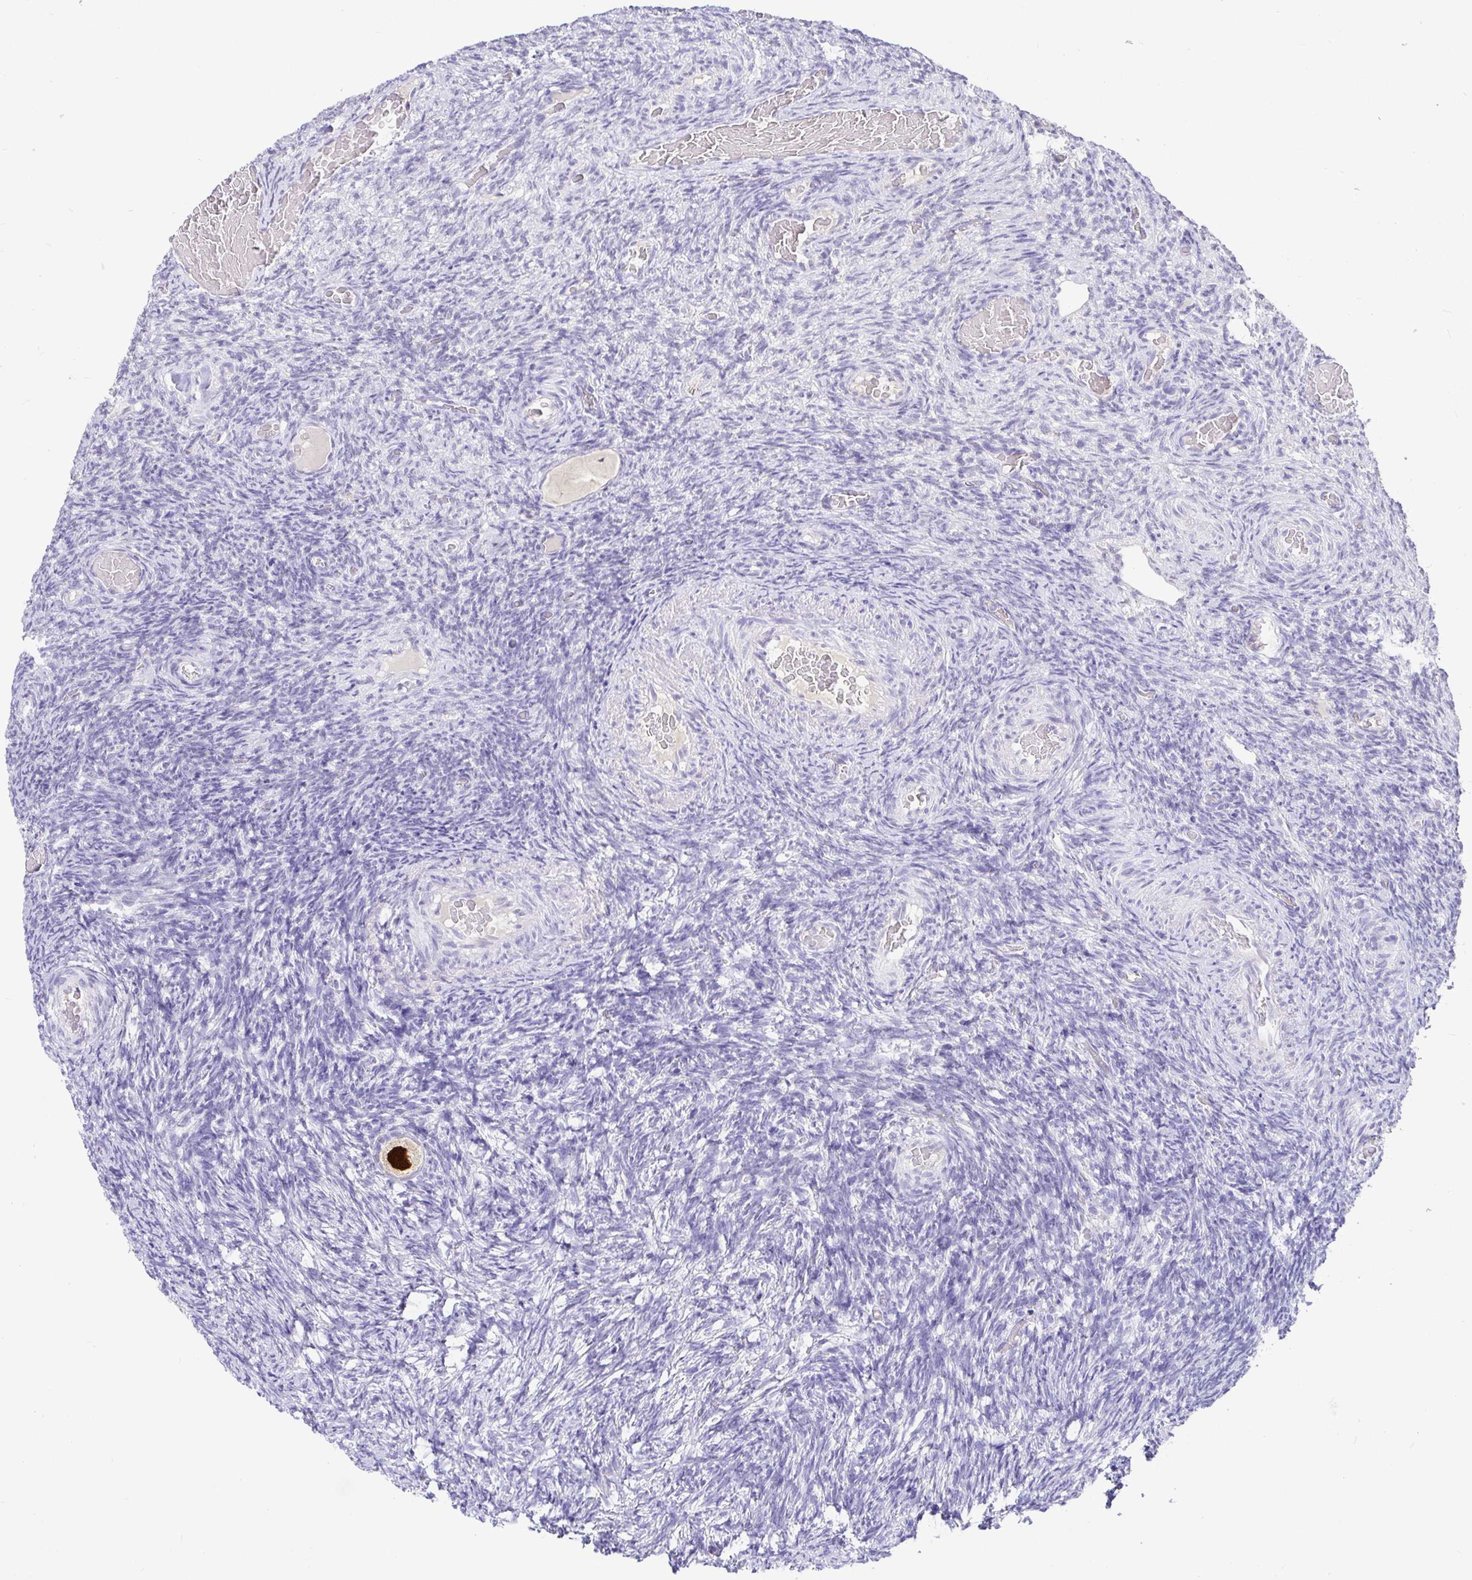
{"staining": {"intensity": "strong", "quantity": ">75%", "location": "cytoplasmic/membranous"}, "tissue": "ovary", "cell_type": "Follicle cells", "image_type": "normal", "snomed": [{"axis": "morphology", "description": "Normal tissue, NOS"}, {"axis": "topography", "description": "Ovary"}], "caption": "IHC (DAB (3,3'-diaminobenzidine)) staining of normal human ovary exhibits strong cytoplasmic/membranous protein positivity in about >75% of follicle cells.", "gene": "EZHIP", "patient": {"sex": "female", "age": 34}}